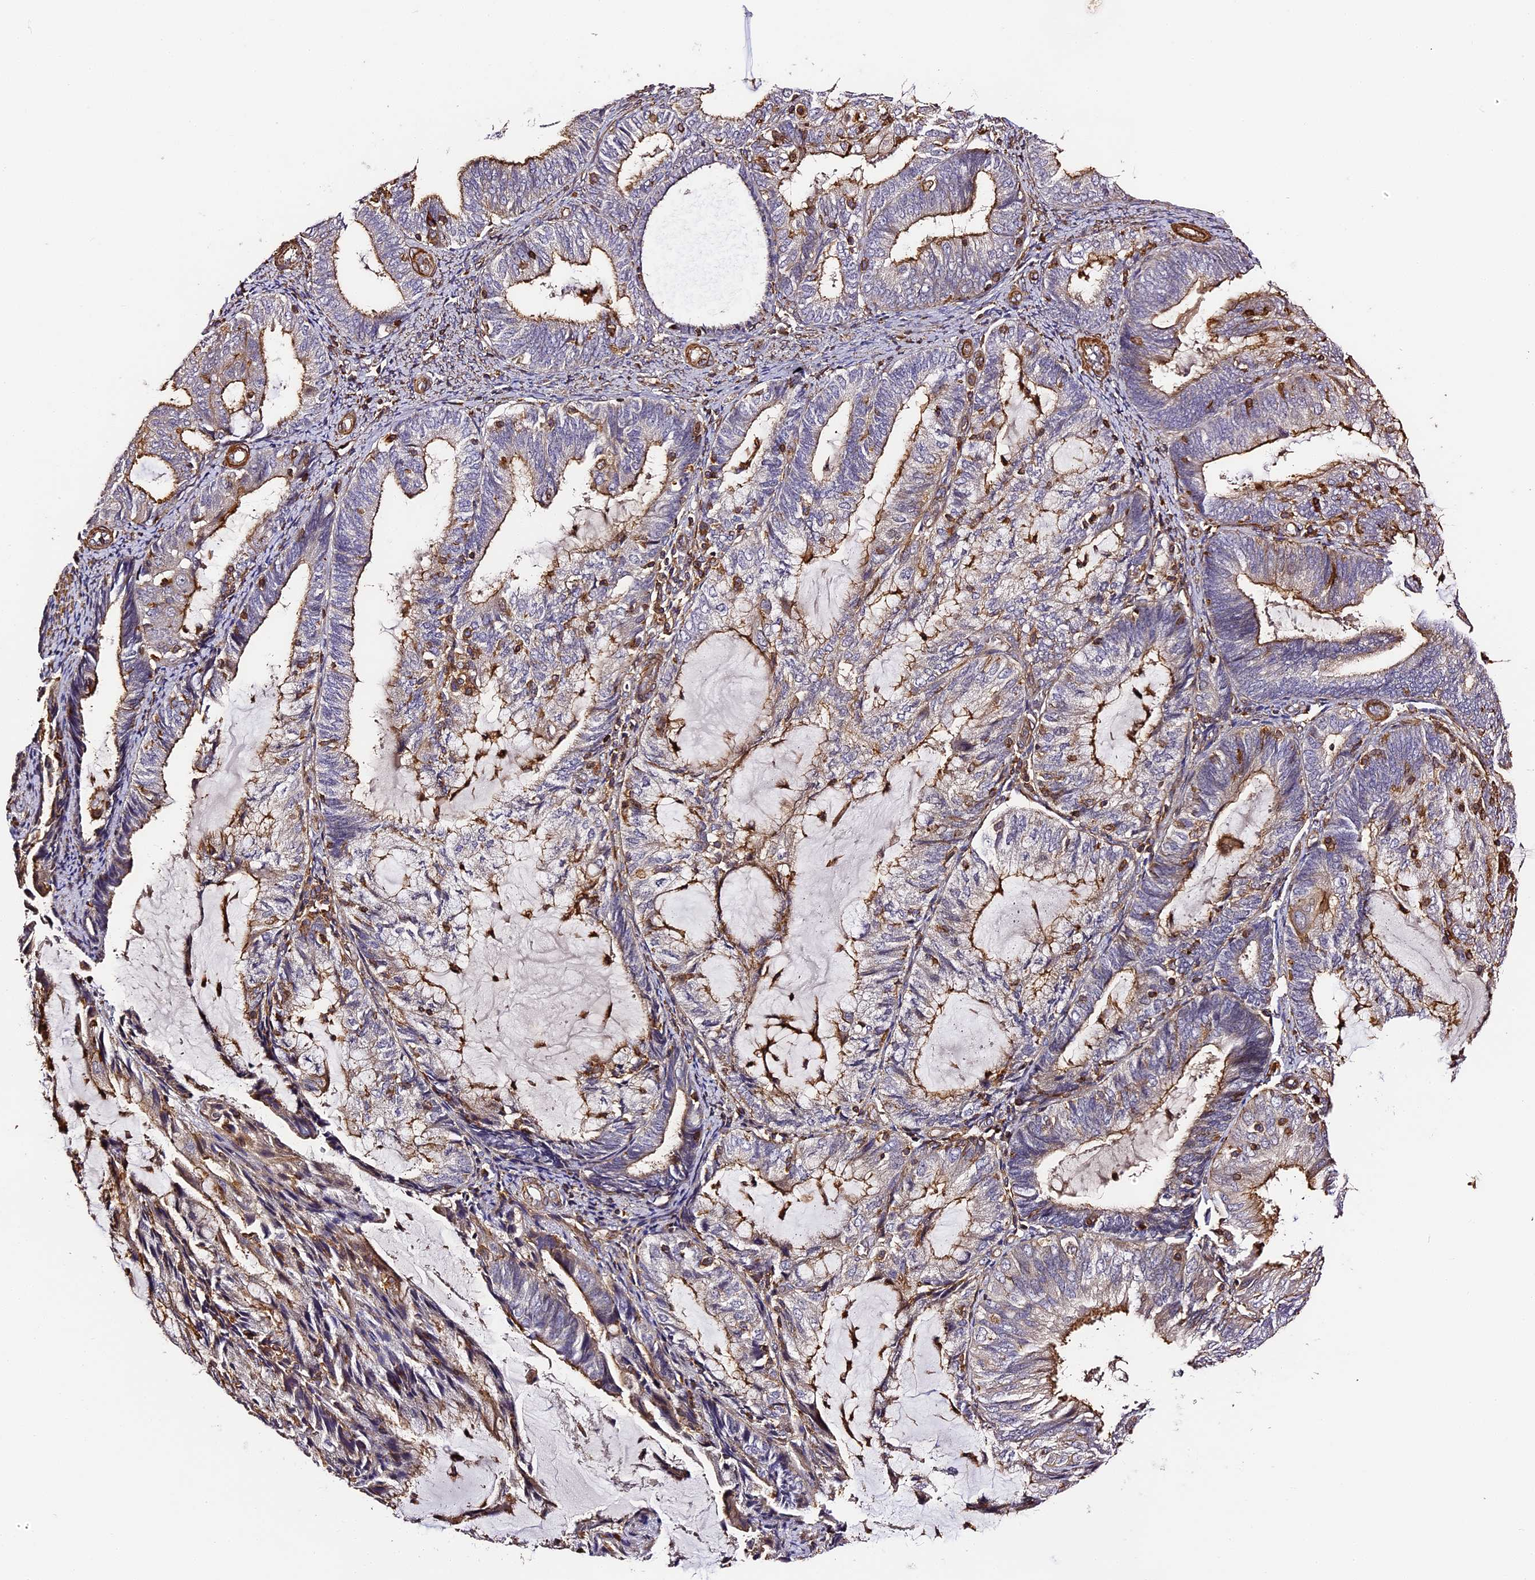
{"staining": {"intensity": "moderate", "quantity": "25%-75%", "location": "cytoplasmic/membranous"}, "tissue": "endometrial cancer", "cell_type": "Tumor cells", "image_type": "cancer", "snomed": [{"axis": "morphology", "description": "Adenocarcinoma, NOS"}, {"axis": "topography", "description": "Endometrium"}], "caption": "Endometrial cancer stained with a brown dye reveals moderate cytoplasmic/membranous positive expression in about 25%-75% of tumor cells.", "gene": "RAPSN", "patient": {"sex": "female", "age": 81}}